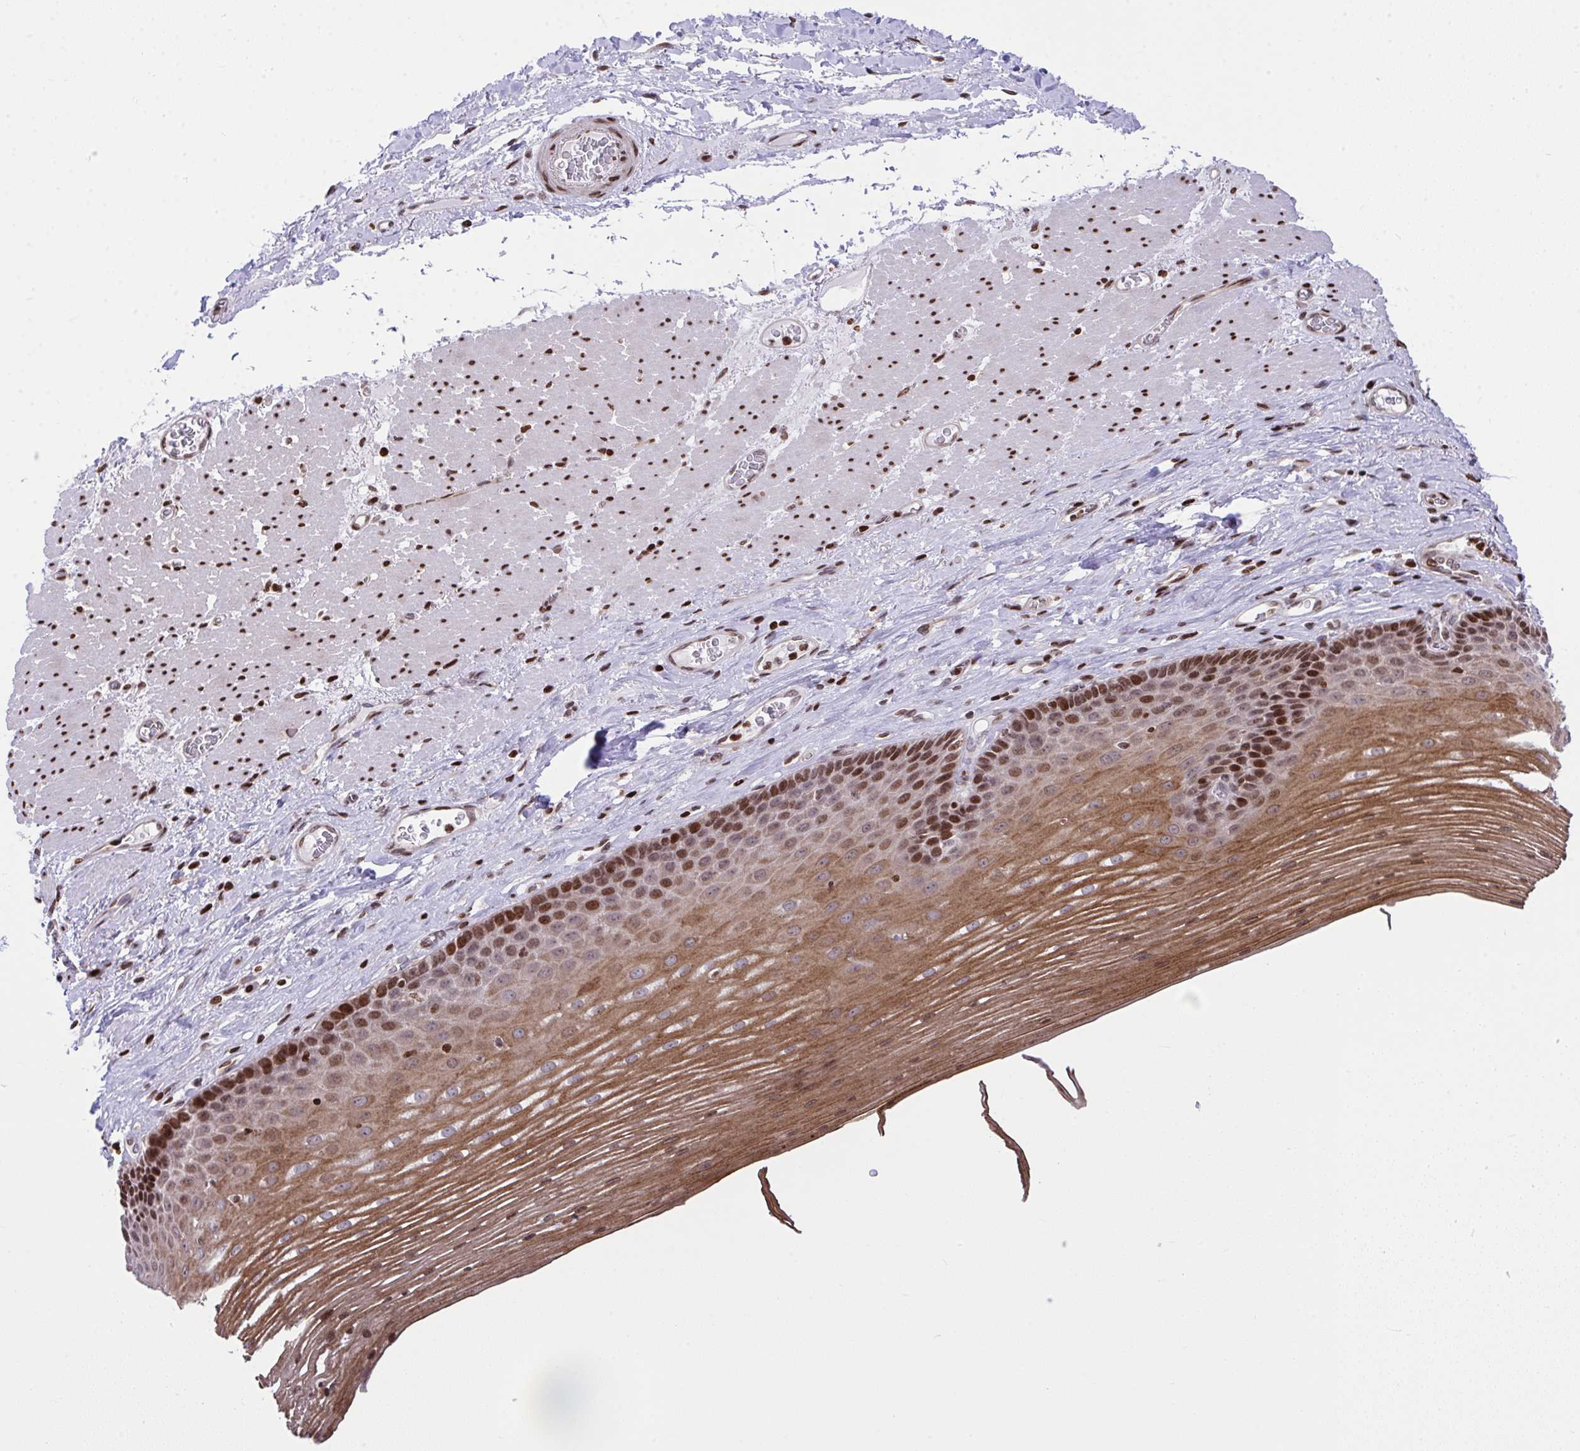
{"staining": {"intensity": "strong", "quantity": "25%-75%", "location": "cytoplasmic/membranous,nuclear"}, "tissue": "esophagus", "cell_type": "Squamous epithelial cells", "image_type": "normal", "snomed": [{"axis": "morphology", "description": "Normal tissue, NOS"}, {"axis": "topography", "description": "Esophagus"}], "caption": "An image of human esophagus stained for a protein reveals strong cytoplasmic/membranous,nuclear brown staining in squamous epithelial cells. Immunohistochemistry (ihc) stains the protein in brown and the nuclei are stained blue.", "gene": "RAPGEF5", "patient": {"sex": "male", "age": 62}}